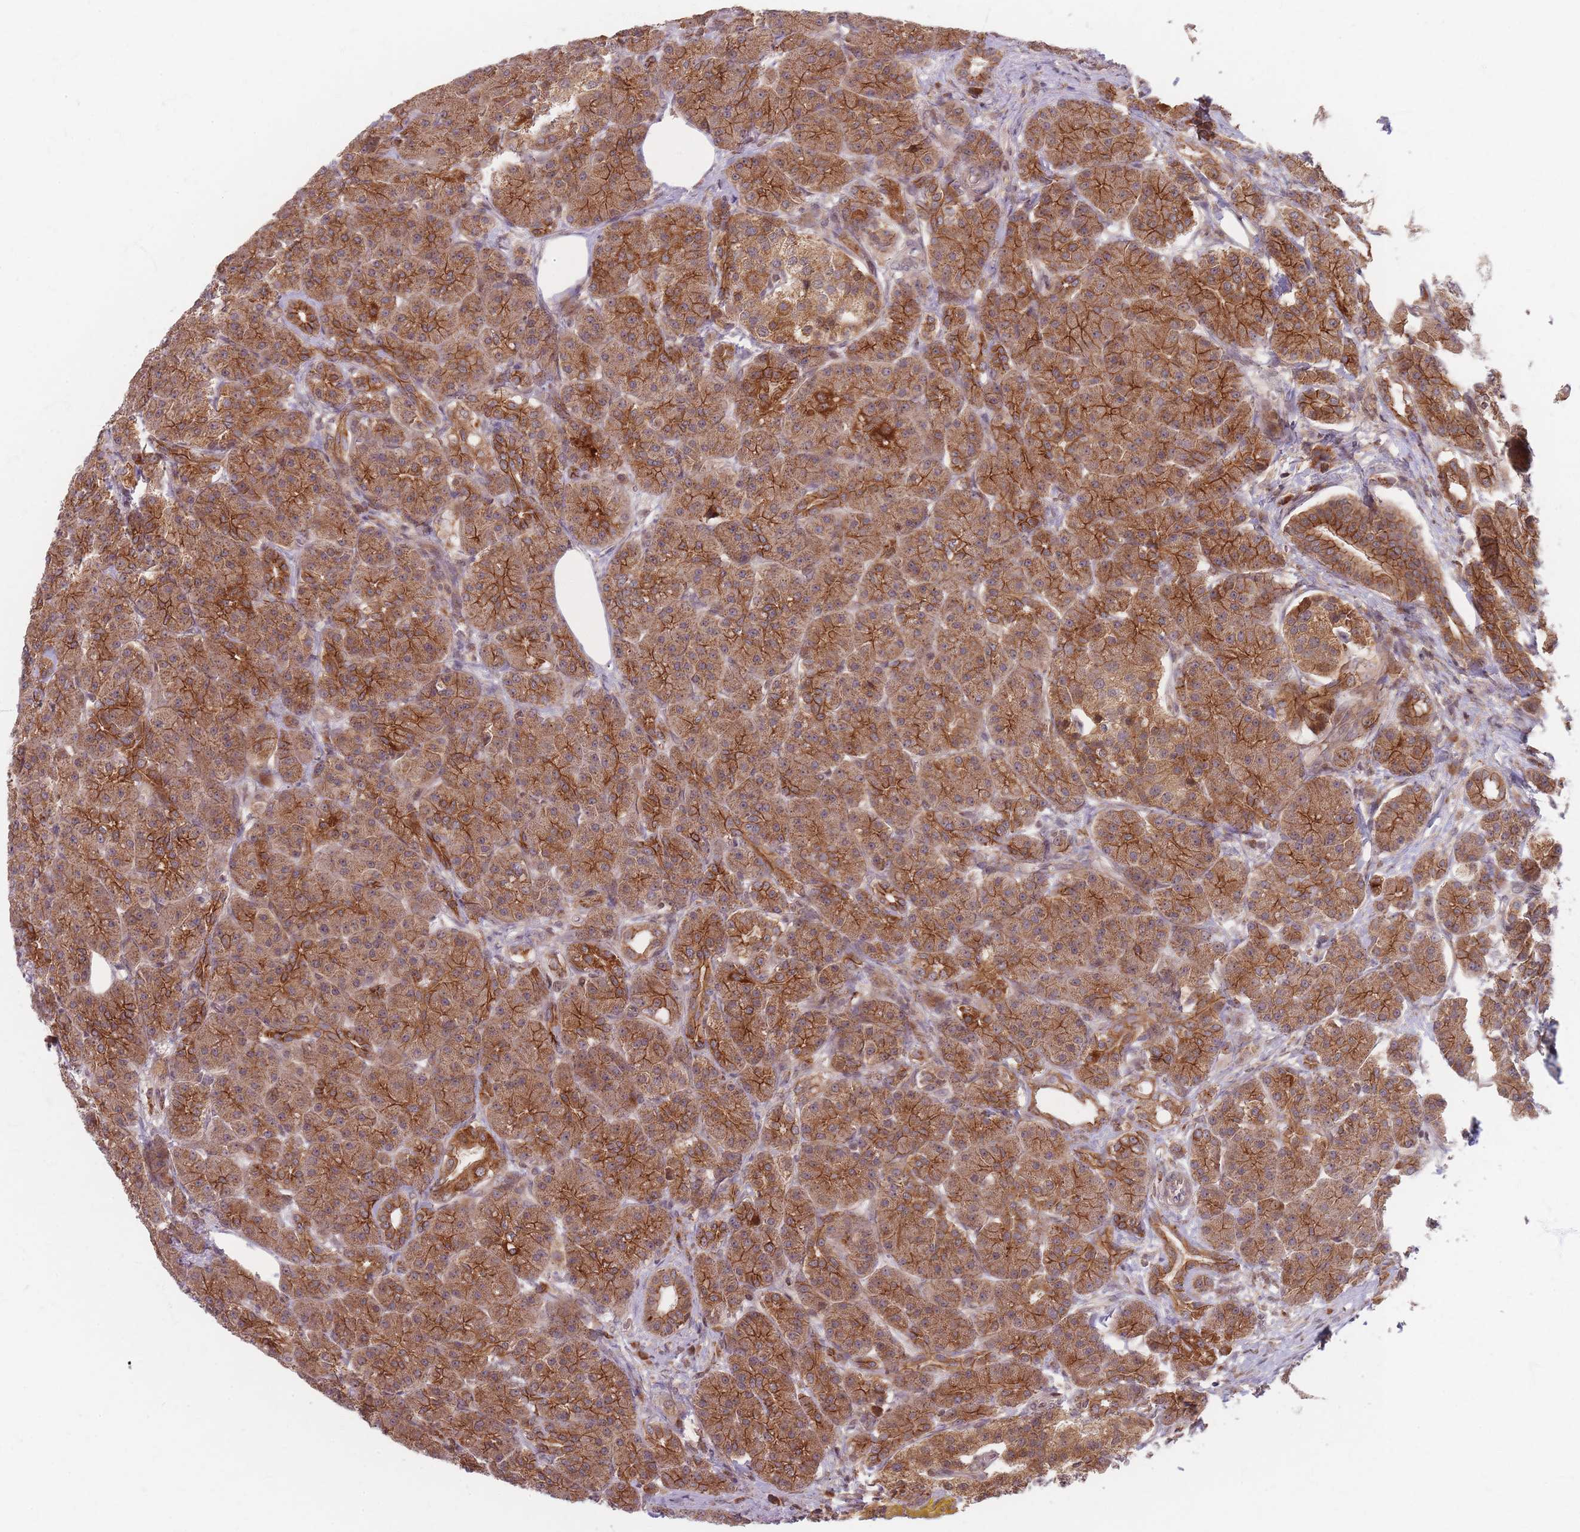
{"staining": {"intensity": "strong", "quantity": ">75%", "location": "cytoplasmic/membranous"}, "tissue": "pancreas", "cell_type": "Exocrine glandular cells", "image_type": "normal", "snomed": [{"axis": "morphology", "description": "Normal tissue, NOS"}, {"axis": "topography", "description": "Pancreas"}], "caption": "IHC of unremarkable pancreas reveals high levels of strong cytoplasmic/membranous staining in about >75% of exocrine glandular cells.", "gene": "RADX", "patient": {"sex": "male", "age": 63}}